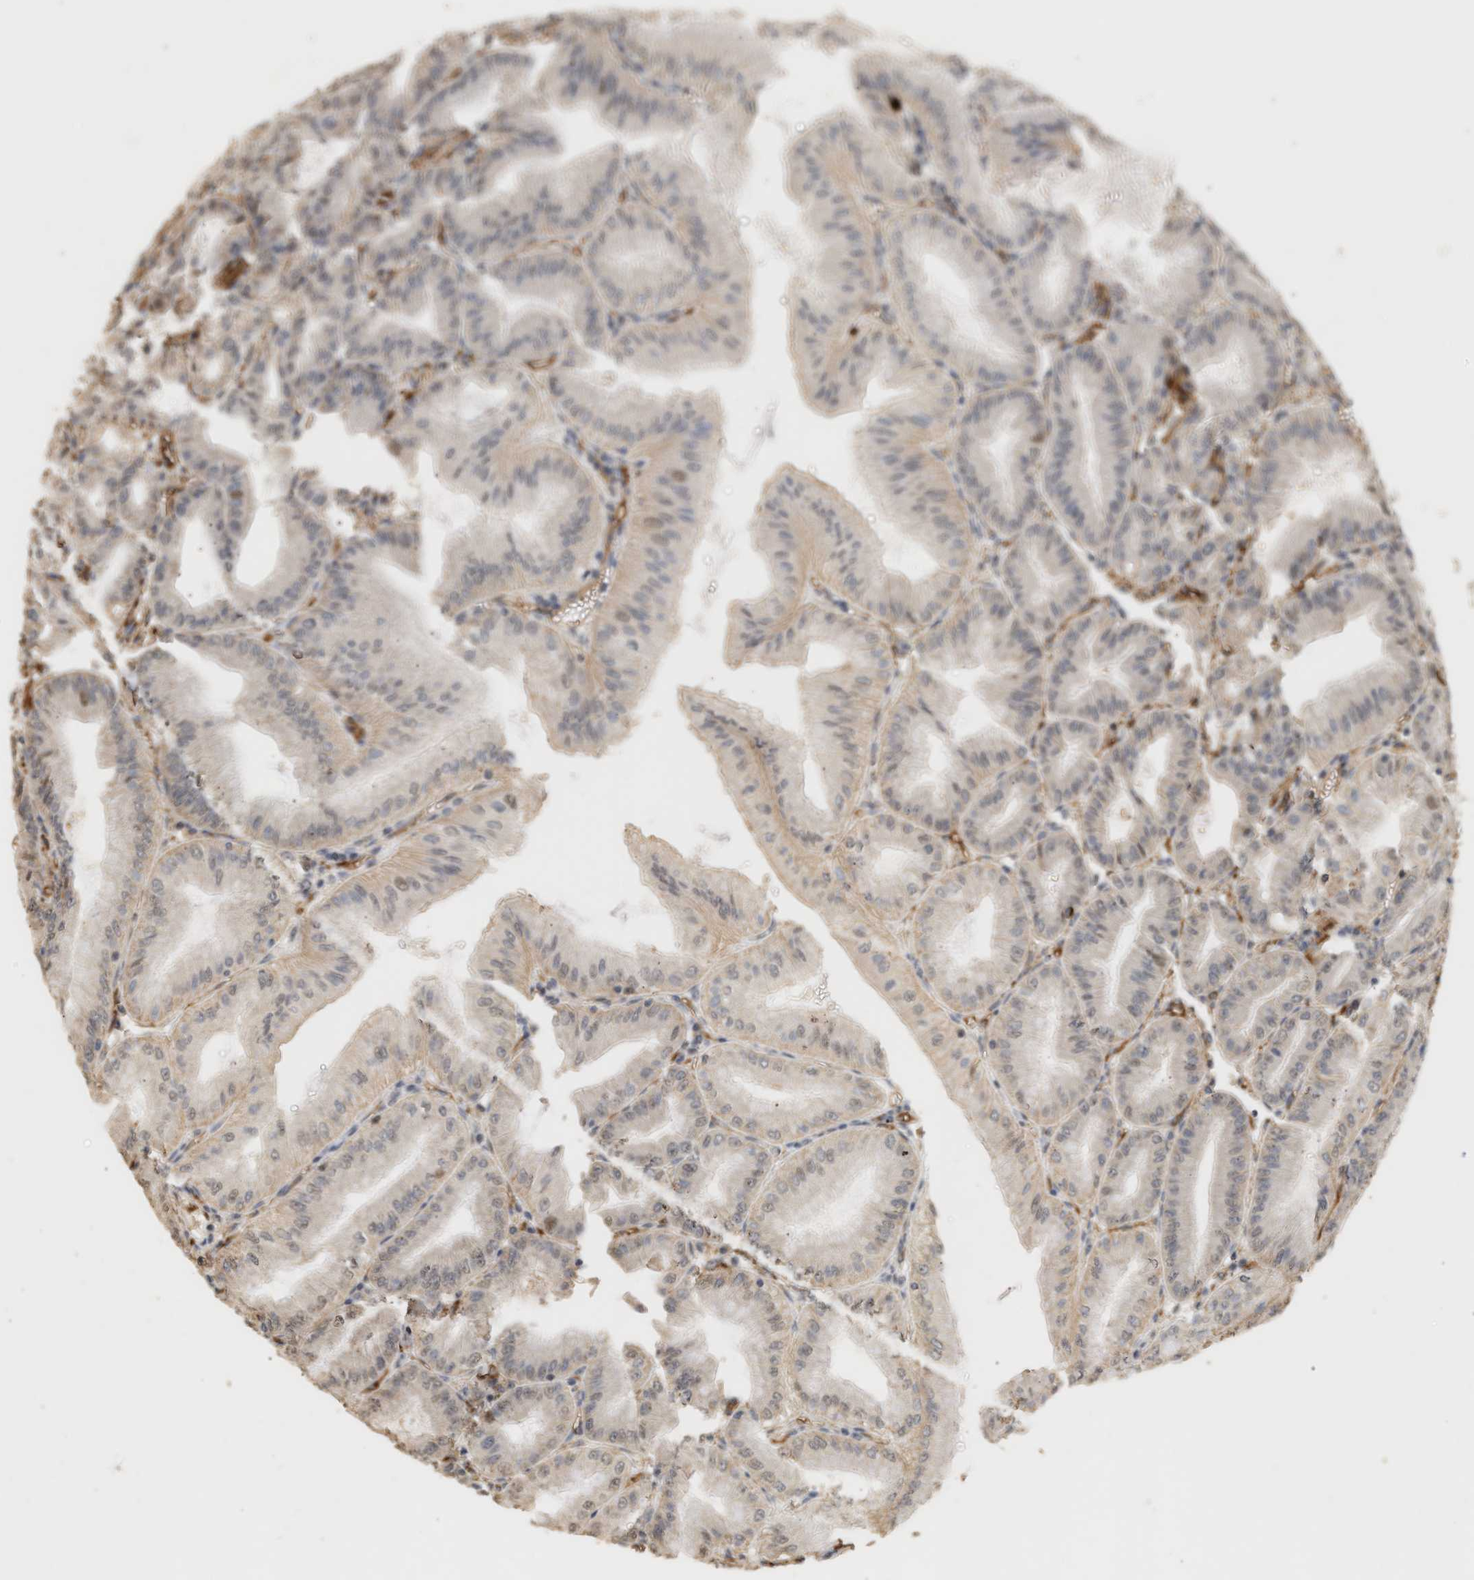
{"staining": {"intensity": "moderate", "quantity": "<25%", "location": "nuclear"}, "tissue": "stomach", "cell_type": "Glandular cells", "image_type": "normal", "snomed": [{"axis": "morphology", "description": "Normal tissue, NOS"}, {"axis": "topography", "description": "Stomach, lower"}], "caption": "Immunohistochemistry staining of normal stomach, which demonstrates low levels of moderate nuclear staining in approximately <25% of glandular cells indicating moderate nuclear protein staining. The staining was performed using DAB (3,3'-diaminobenzidine) (brown) for protein detection and nuclei were counterstained in hematoxylin (blue).", "gene": "PLXND1", "patient": {"sex": "male", "age": 71}}